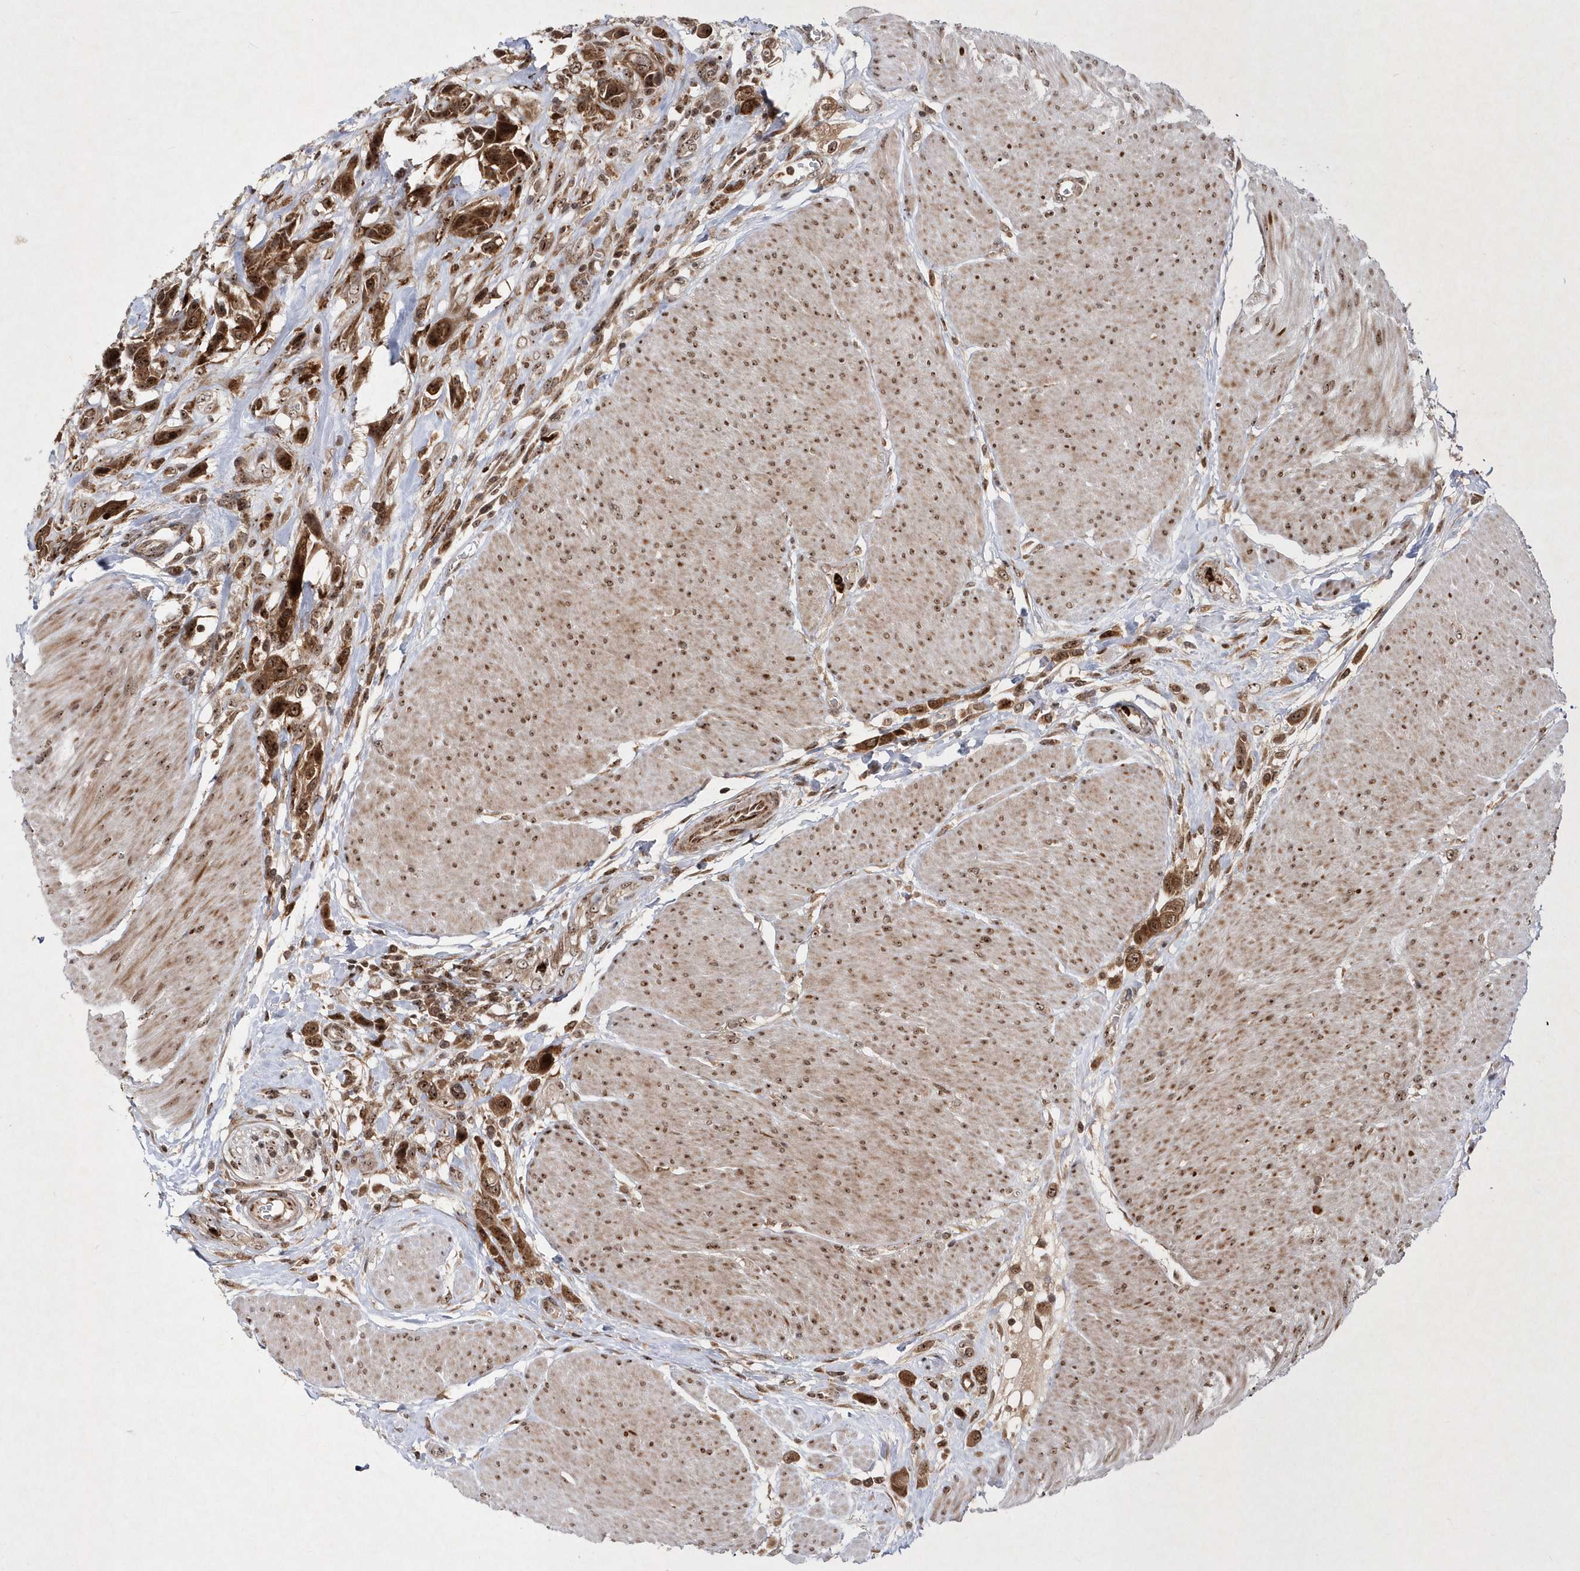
{"staining": {"intensity": "strong", "quantity": ">75%", "location": "cytoplasmic/membranous,nuclear"}, "tissue": "urothelial cancer", "cell_type": "Tumor cells", "image_type": "cancer", "snomed": [{"axis": "morphology", "description": "Urothelial carcinoma, High grade"}, {"axis": "topography", "description": "Urinary bladder"}], "caption": "Protein staining of urothelial carcinoma (high-grade) tissue demonstrates strong cytoplasmic/membranous and nuclear staining in about >75% of tumor cells.", "gene": "SOWAHB", "patient": {"sex": "male", "age": 50}}